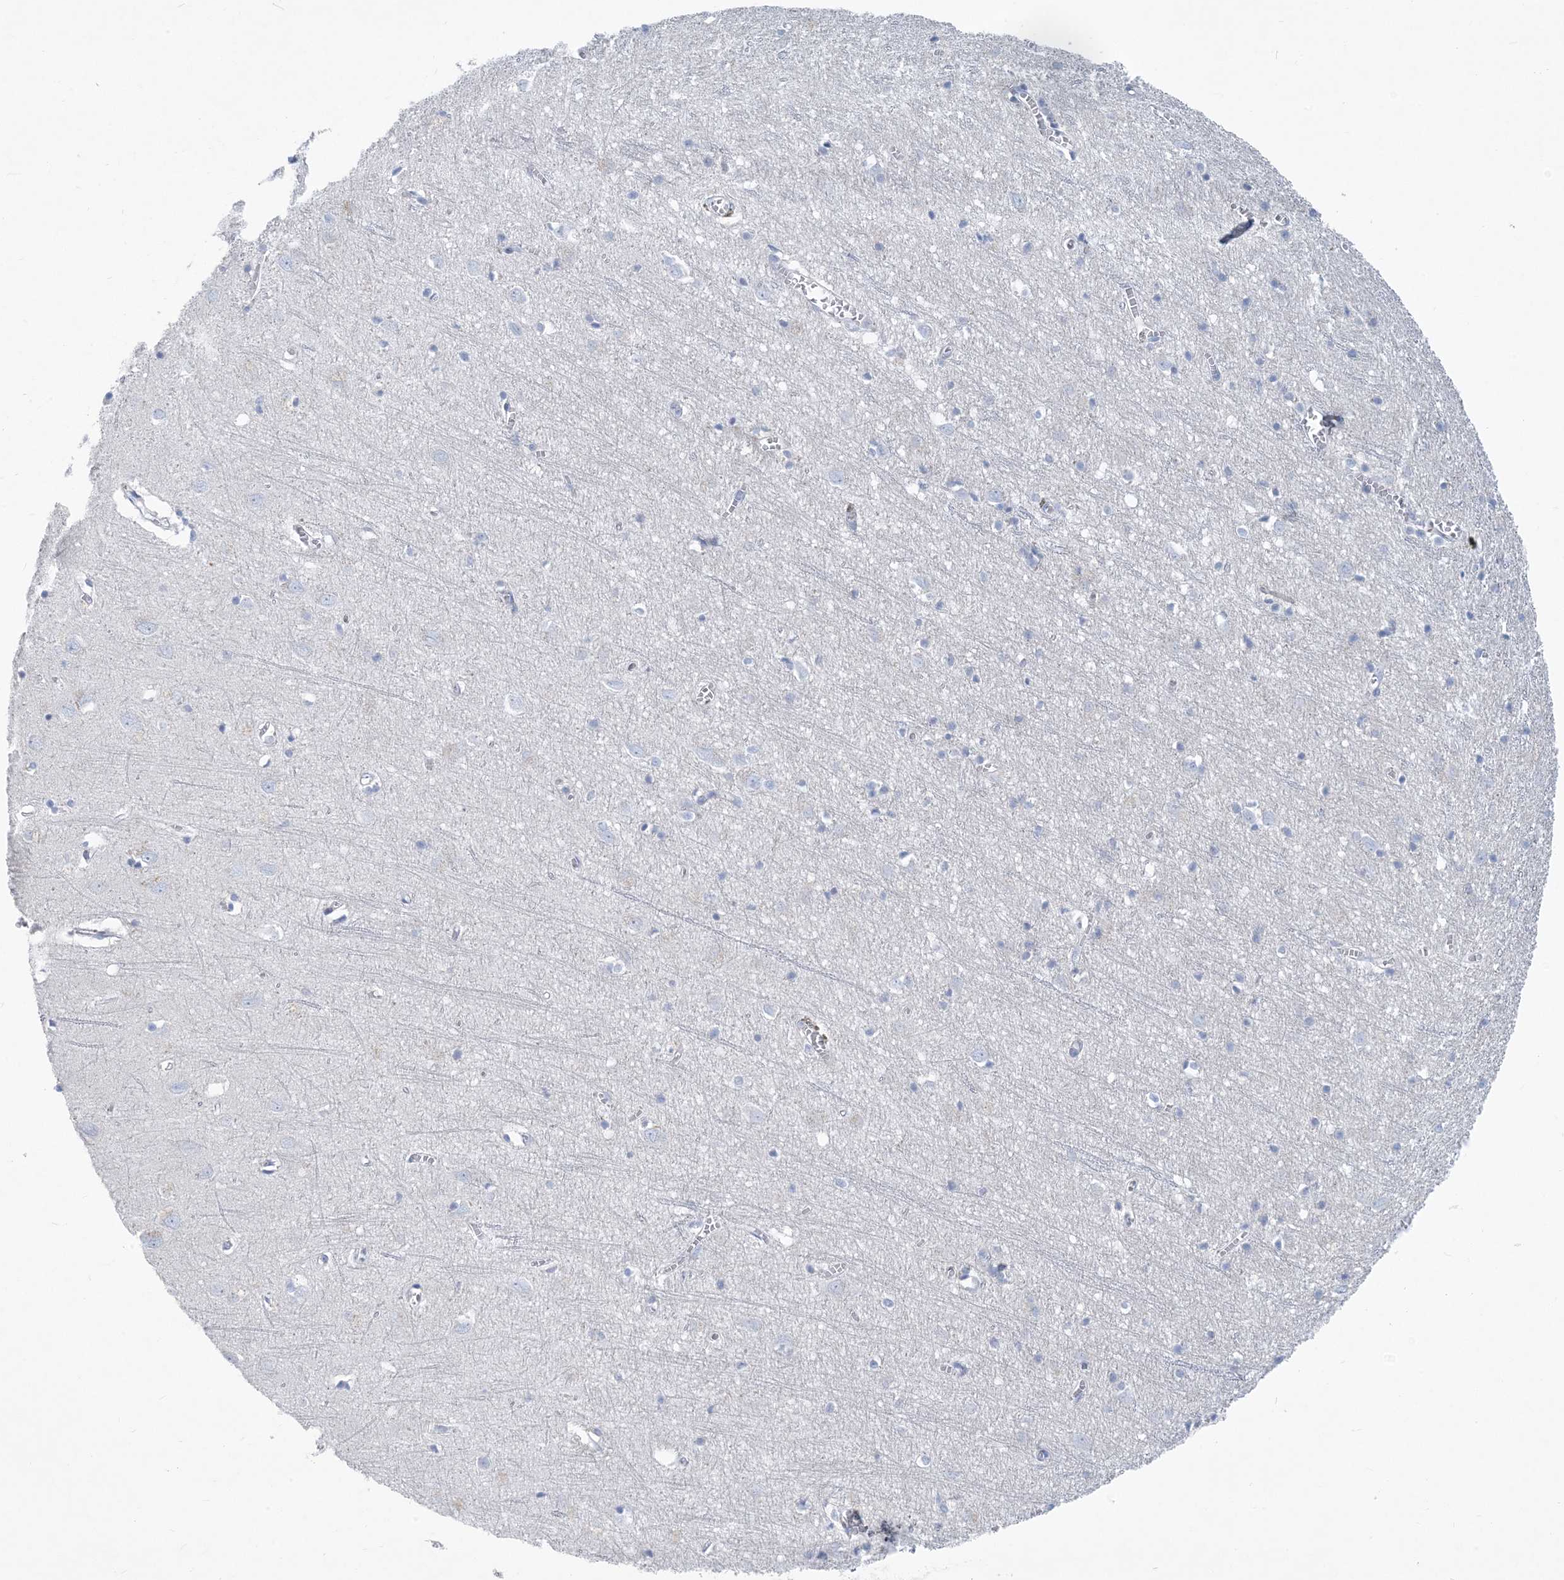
{"staining": {"intensity": "negative", "quantity": "none", "location": "none"}, "tissue": "cerebral cortex", "cell_type": "Endothelial cells", "image_type": "normal", "snomed": [{"axis": "morphology", "description": "Normal tissue, NOS"}, {"axis": "topography", "description": "Cerebral cortex"}], "caption": "An IHC histopathology image of normal cerebral cortex is shown. There is no staining in endothelial cells of cerebral cortex.", "gene": "MOXD1", "patient": {"sex": "female", "age": 64}}